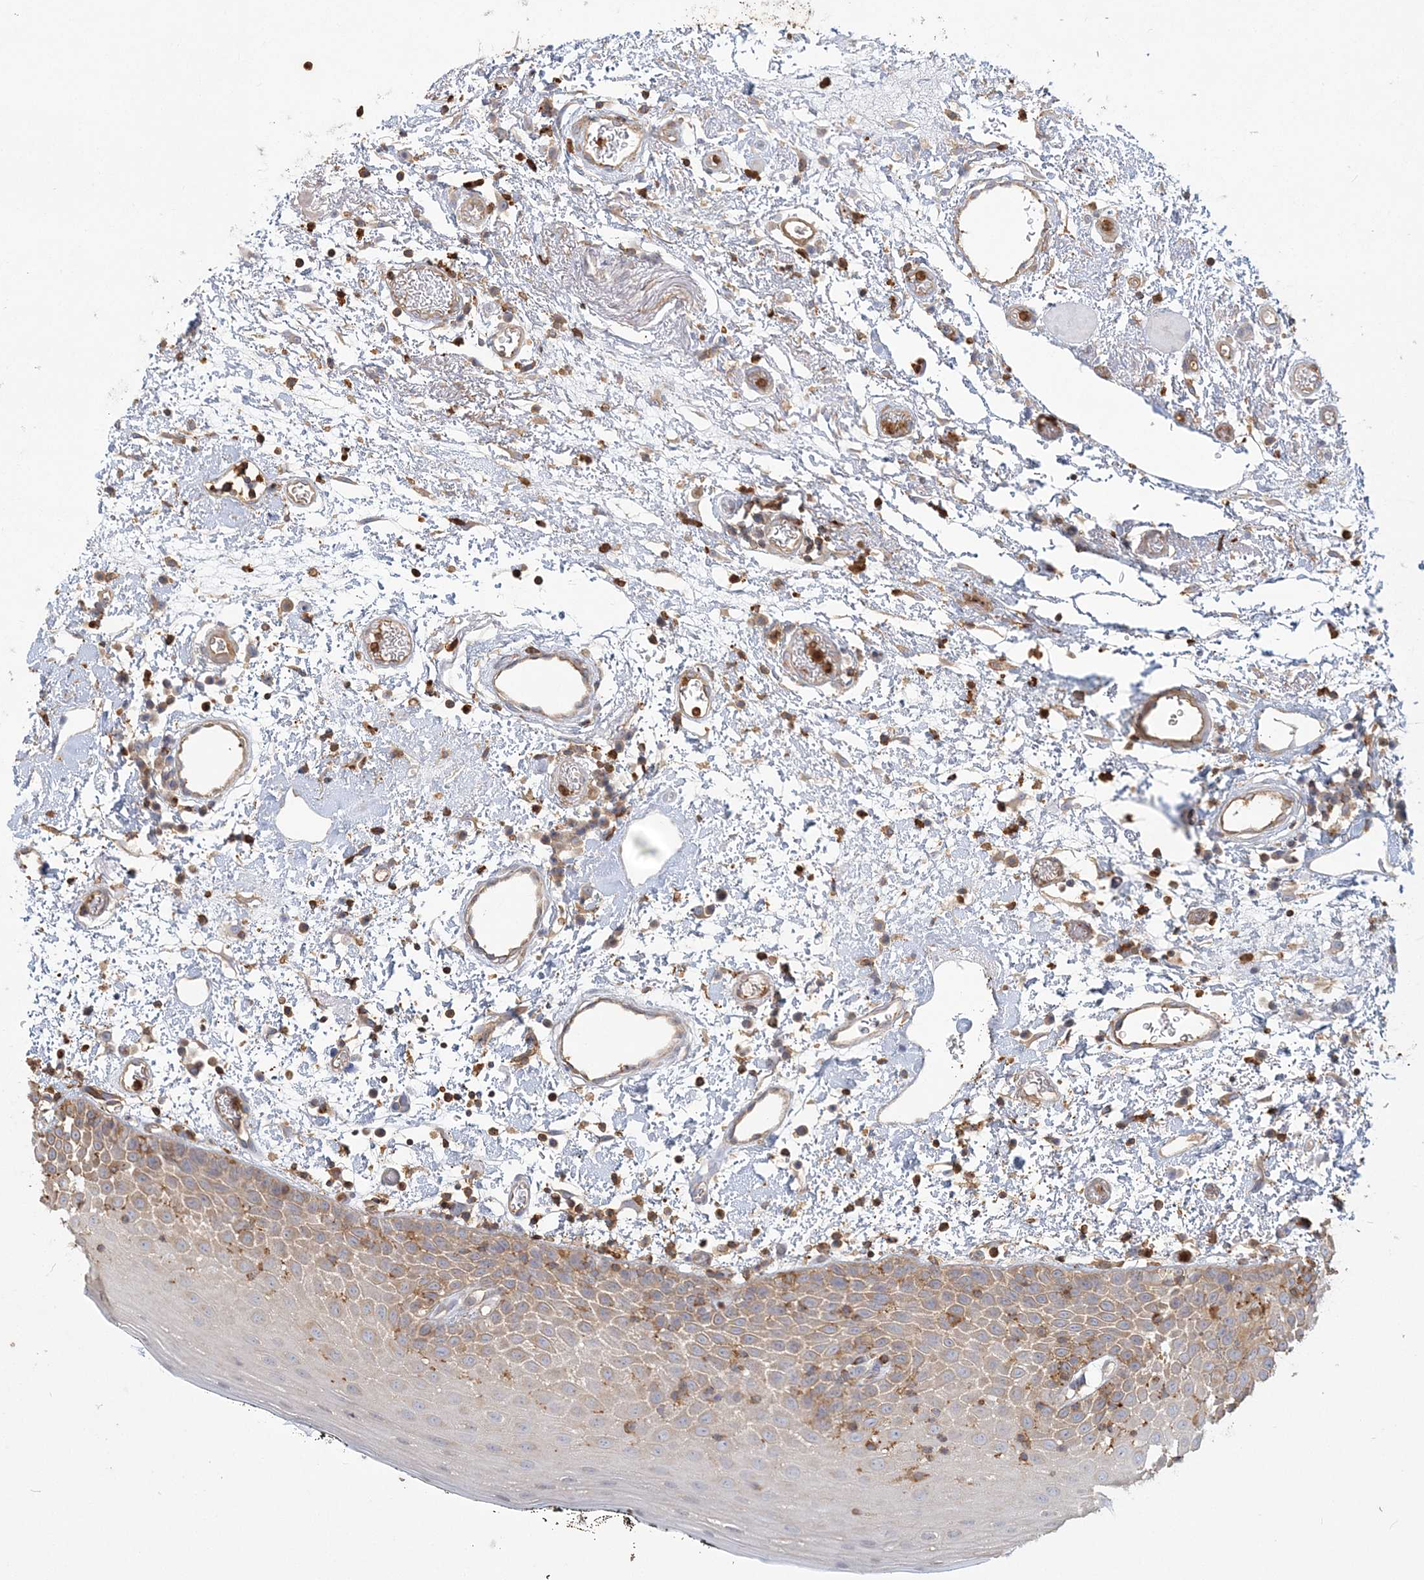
{"staining": {"intensity": "weak", "quantity": "25%-75%", "location": "cytoplasmic/membranous"}, "tissue": "oral mucosa", "cell_type": "Squamous epithelial cells", "image_type": "normal", "snomed": [{"axis": "morphology", "description": "Normal tissue, NOS"}, {"axis": "topography", "description": "Oral tissue"}], "caption": "Protein expression analysis of unremarkable oral mucosa exhibits weak cytoplasmic/membranous expression in approximately 25%-75% of squamous epithelial cells. Ihc stains the protein in brown and the nuclei are stained blue.", "gene": "ANKS1A", "patient": {"sex": "male", "age": 74}}